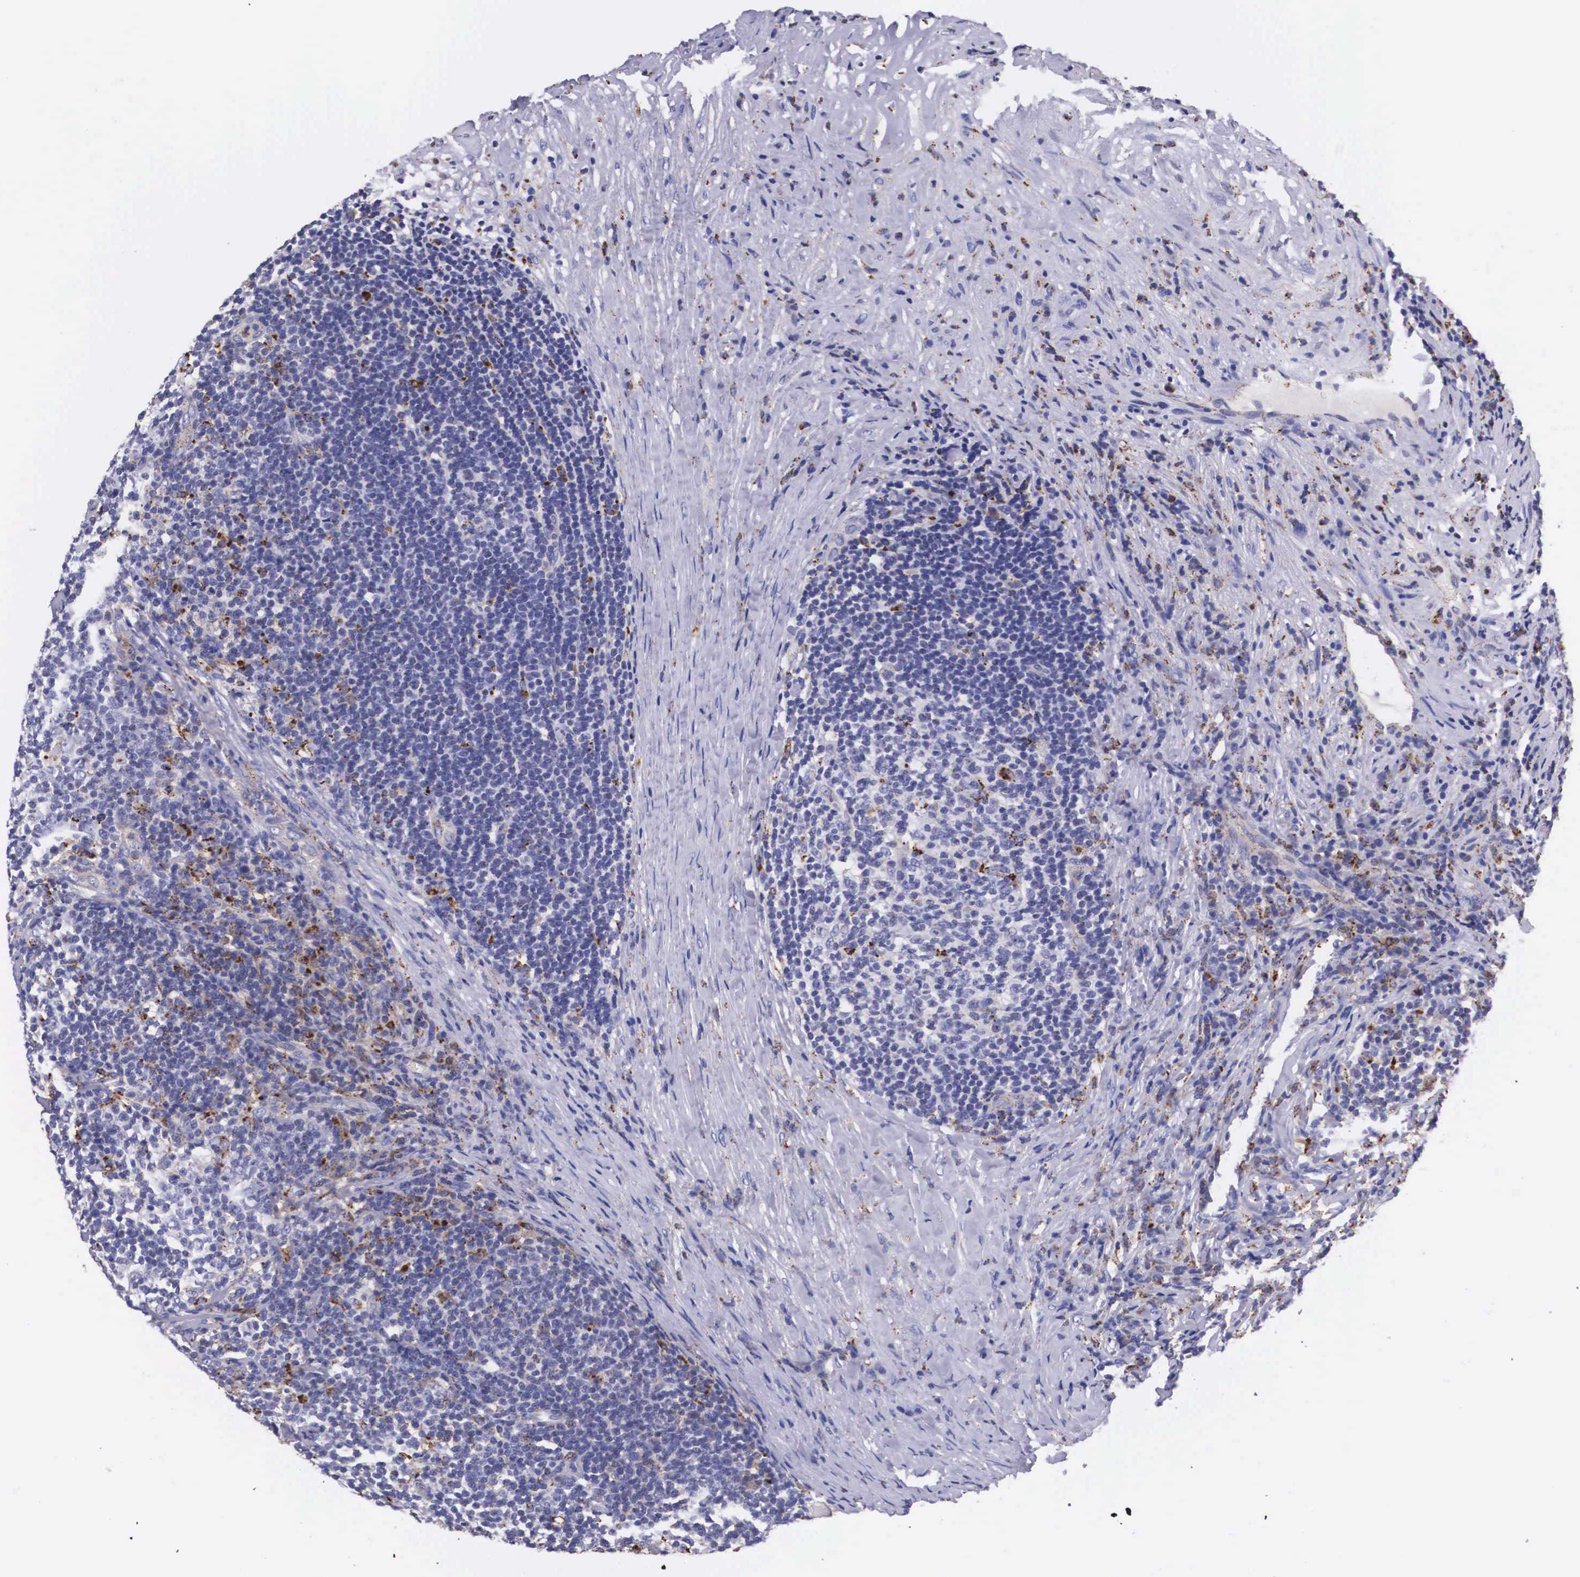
{"staining": {"intensity": "negative", "quantity": "none", "location": "none"}, "tissue": "lymphoma", "cell_type": "Tumor cells", "image_type": "cancer", "snomed": [{"axis": "morphology", "description": "Malignant lymphoma, non-Hodgkin's type, Low grade"}, {"axis": "topography", "description": "Lymph node"}], "caption": "IHC micrograph of neoplastic tissue: malignant lymphoma, non-Hodgkin's type (low-grade) stained with DAB (3,3'-diaminobenzidine) demonstrates no significant protein staining in tumor cells.", "gene": "NAGA", "patient": {"sex": "male", "age": 74}}